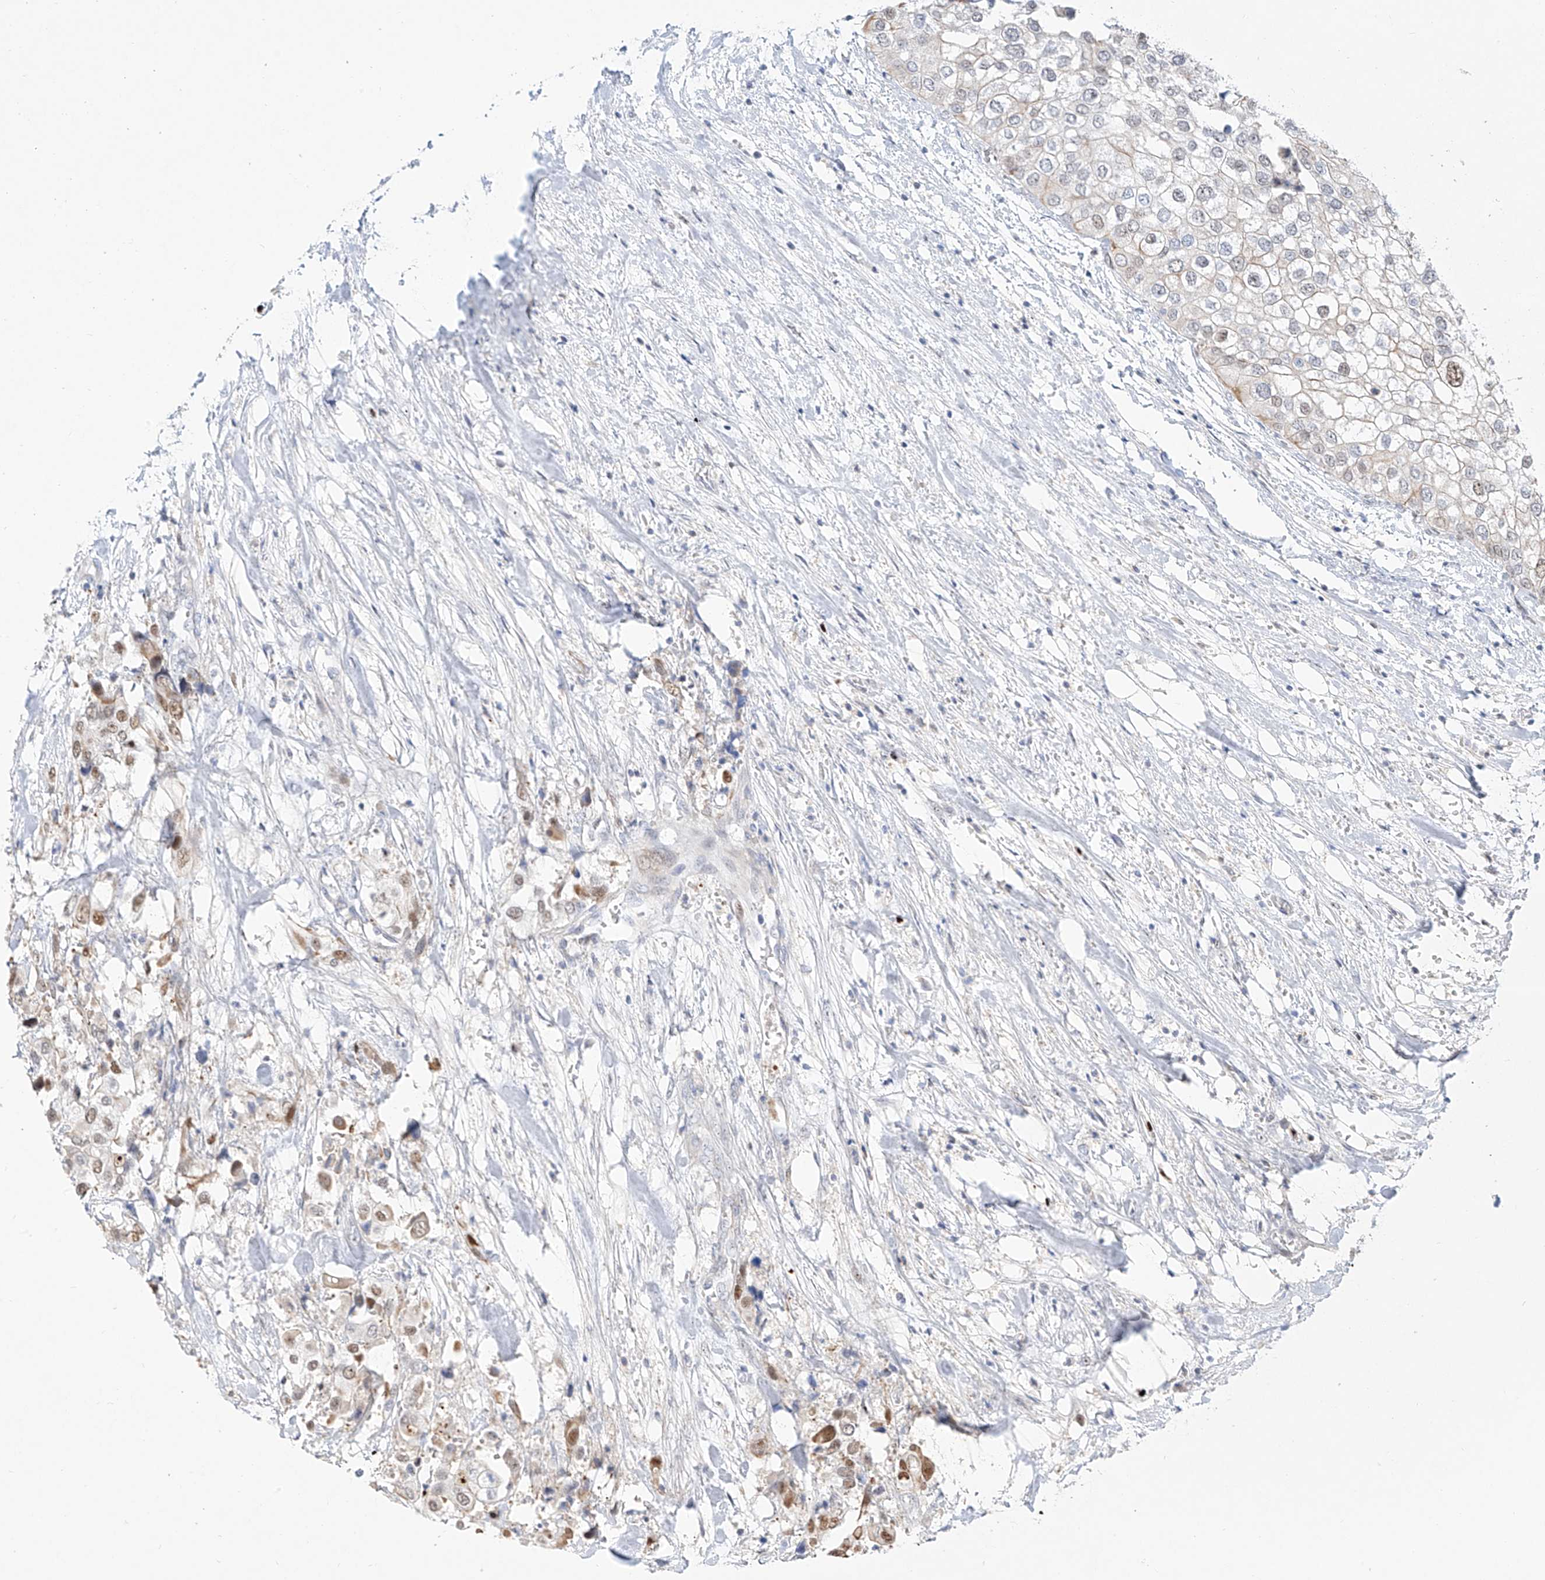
{"staining": {"intensity": "weak", "quantity": "<25%", "location": "cytoplasmic/membranous,nuclear"}, "tissue": "urothelial cancer", "cell_type": "Tumor cells", "image_type": "cancer", "snomed": [{"axis": "morphology", "description": "Urothelial carcinoma, High grade"}, {"axis": "topography", "description": "Urinary bladder"}], "caption": "The image shows no staining of tumor cells in urothelial carcinoma (high-grade).", "gene": "SNU13", "patient": {"sex": "male", "age": 64}}